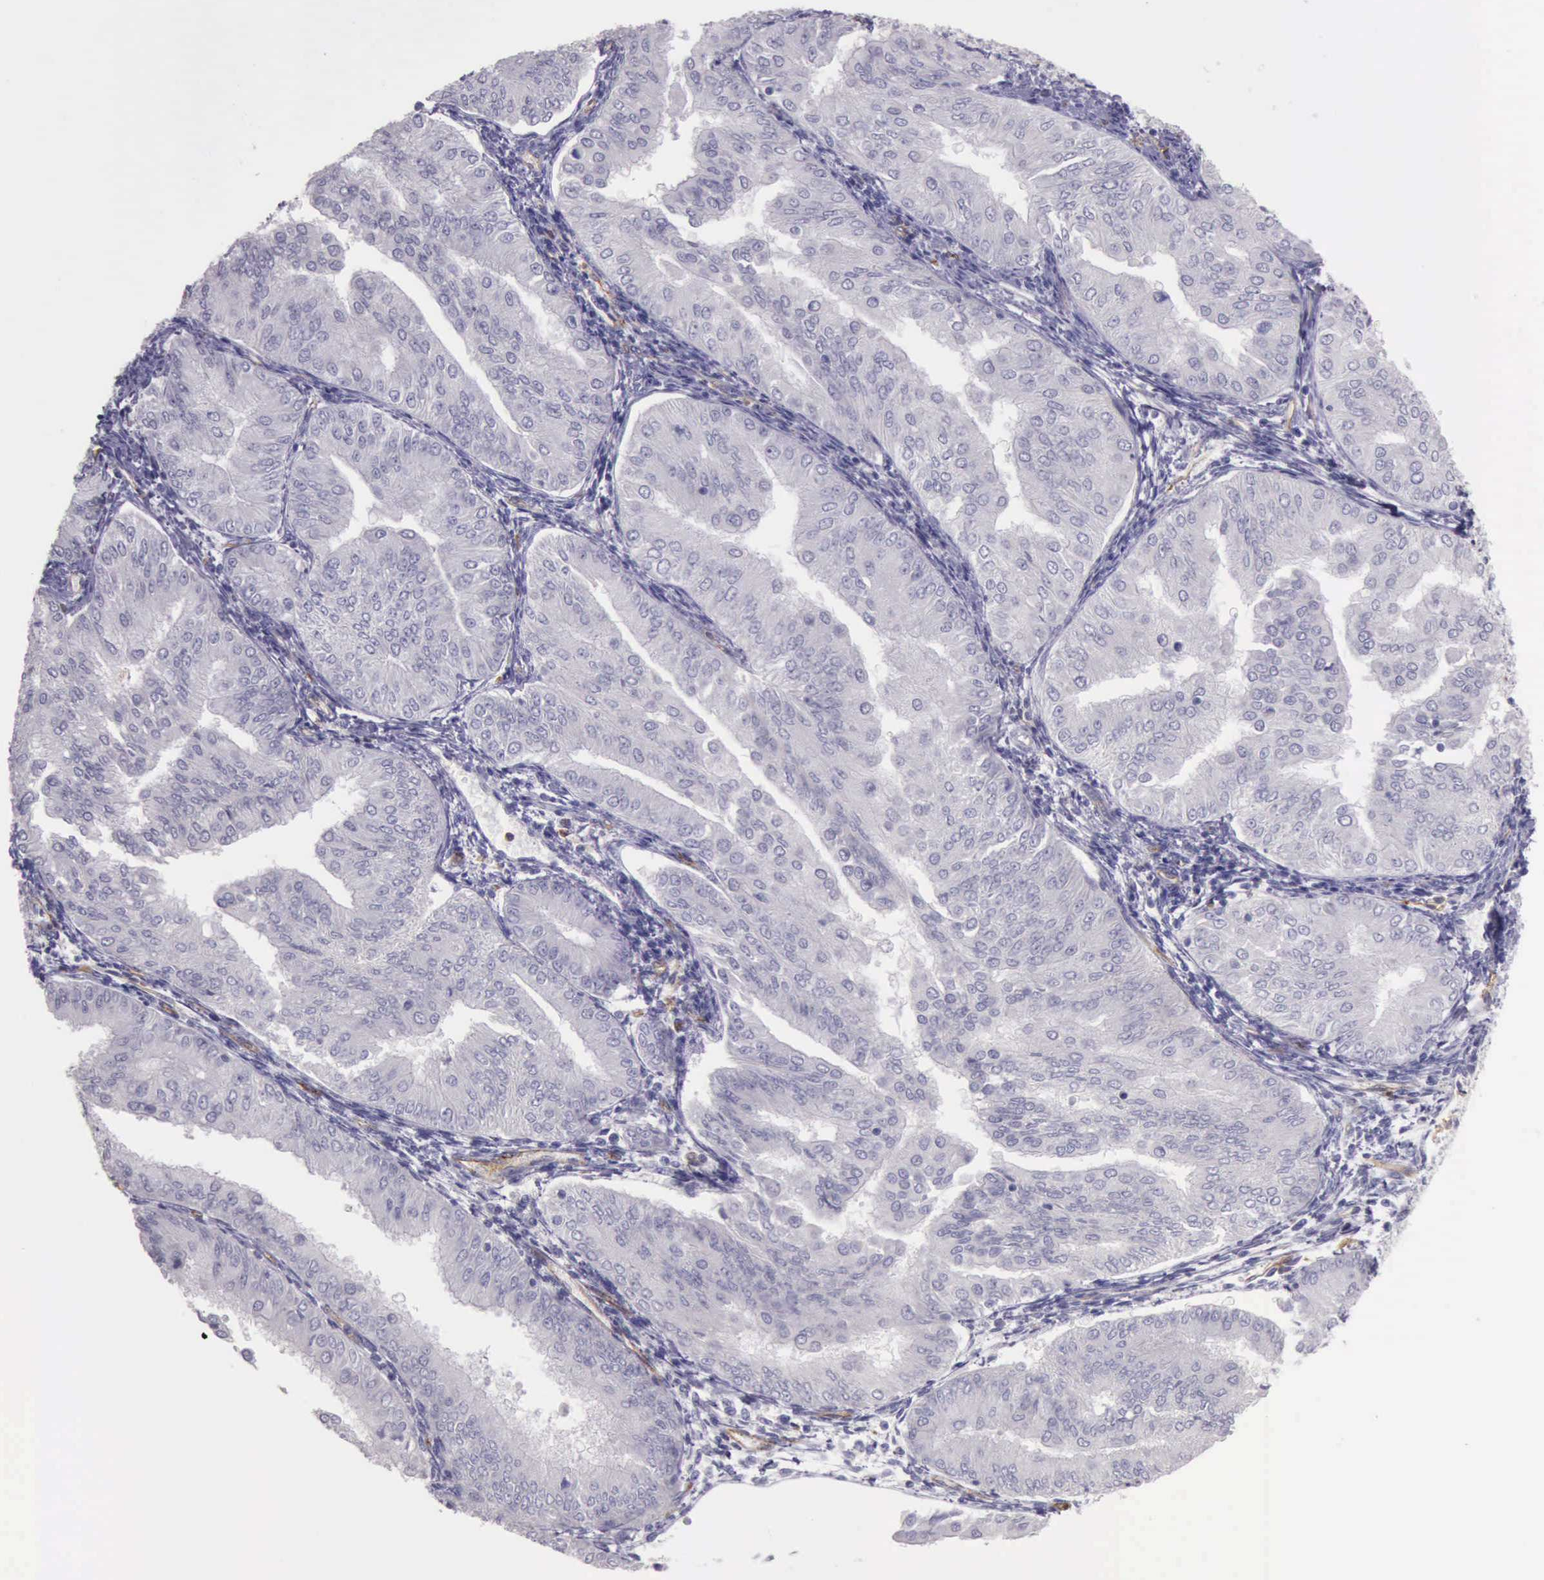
{"staining": {"intensity": "negative", "quantity": "none", "location": "none"}, "tissue": "endometrial cancer", "cell_type": "Tumor cells", "image_type": "cancer", "snomed": [{"axis": "morphology", "description": "Adenocarcinoma, NOS"}, {"axis": "topography", "description": "Endometrium"}], "caption": "Protein analysis of adenocarcinoma (endometrial) shows no significant positivity in tumor cells. Brightfield microscopy of immunohistochemistry (IHC) stained with DAB (3,3'-diaminobenzidine) (brown) and hematoxylin (blue), captured at high magnification.", "gene": "TCEANC", "patient": {"sex": "female", "age": 53}}